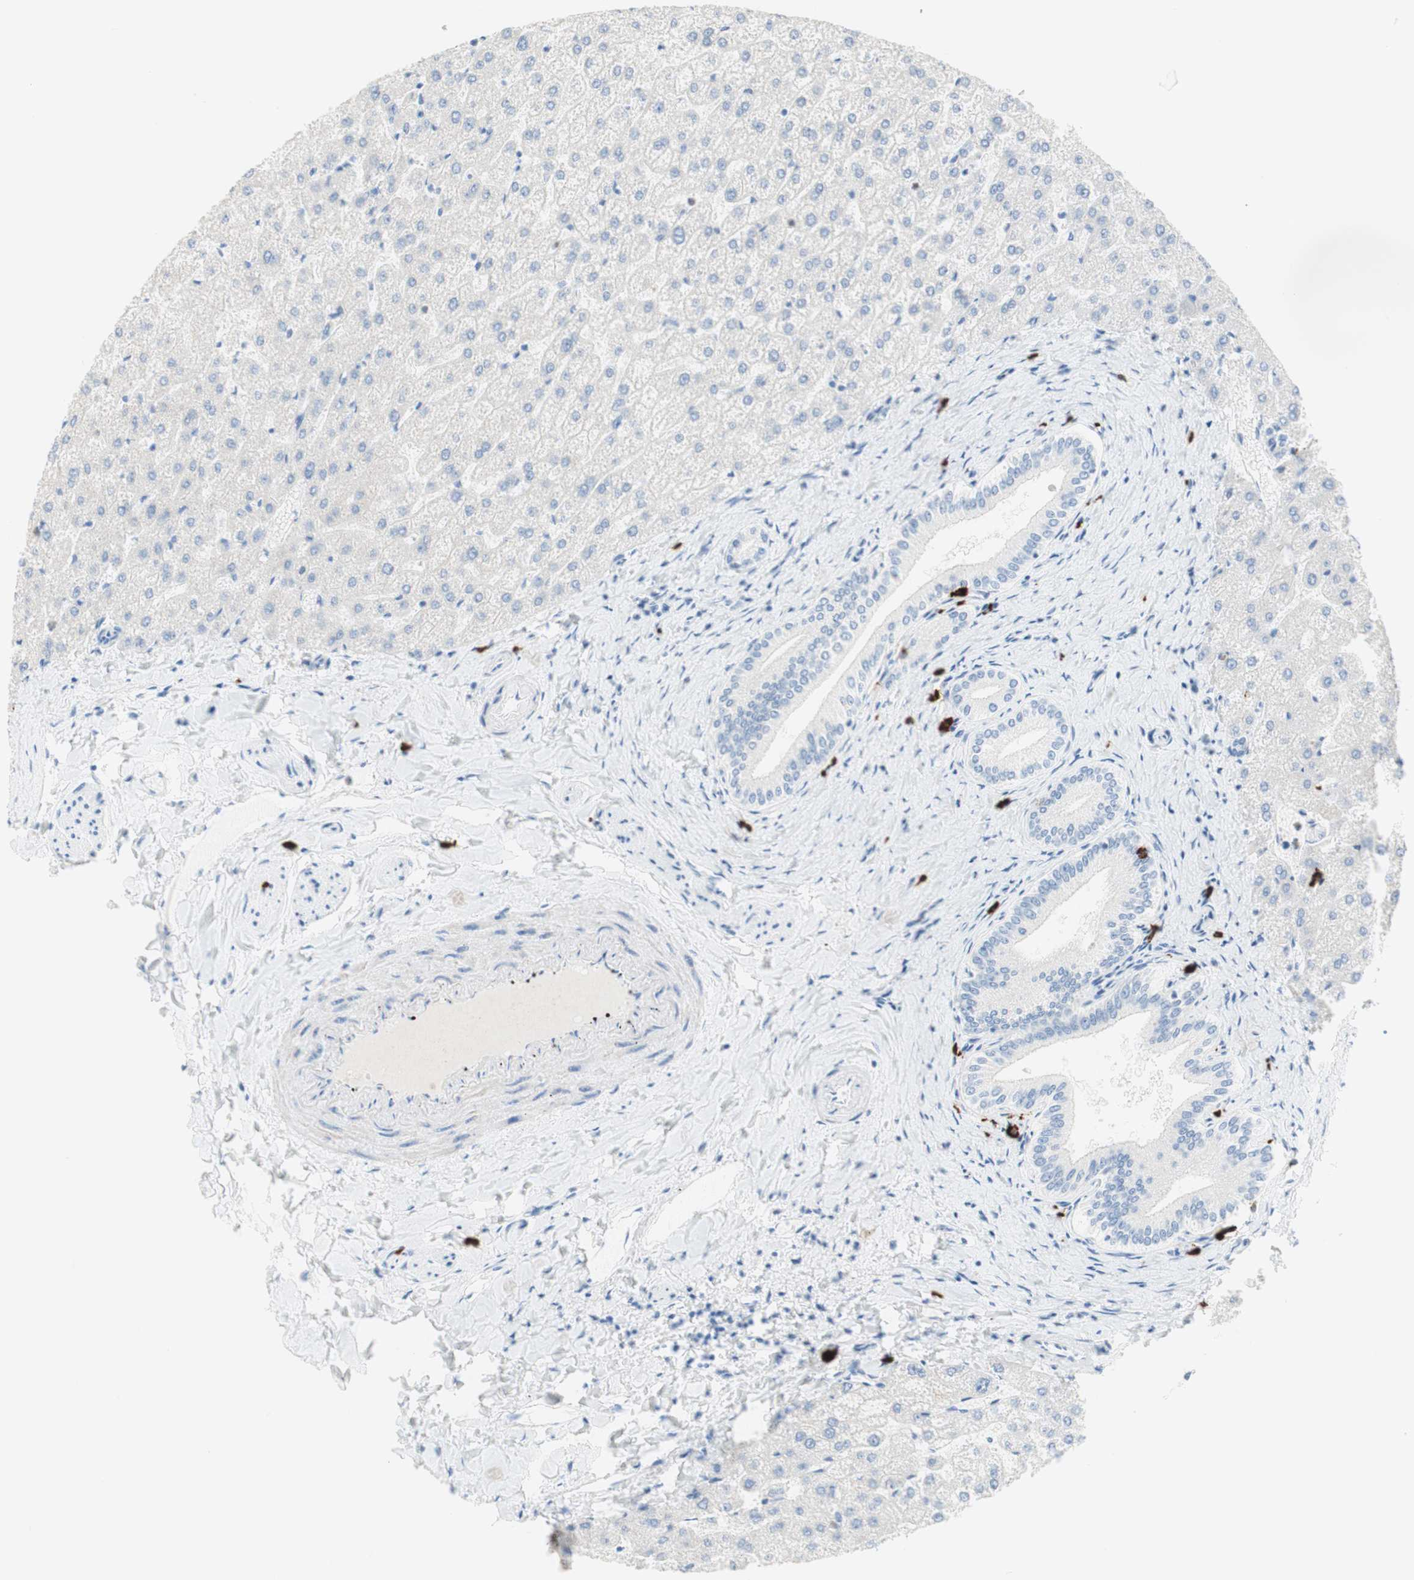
{"staining": {"intensity": "negative", "quantity": "none", "location": "none"}, "tissue": "liver", "cell_type": "Cholangiocytes", "image_type": "normal", "snomed": [{"axis": "morphology", "description": "Normal tissue, NOS"}, {"axis": "topography", "description": "Liver"}], "caption": "The histopathology image displays no significant positivity in cholangiocytes of liver.", "gene": "CEACAM1", "patient": {"sex": "female", "age": 32}}